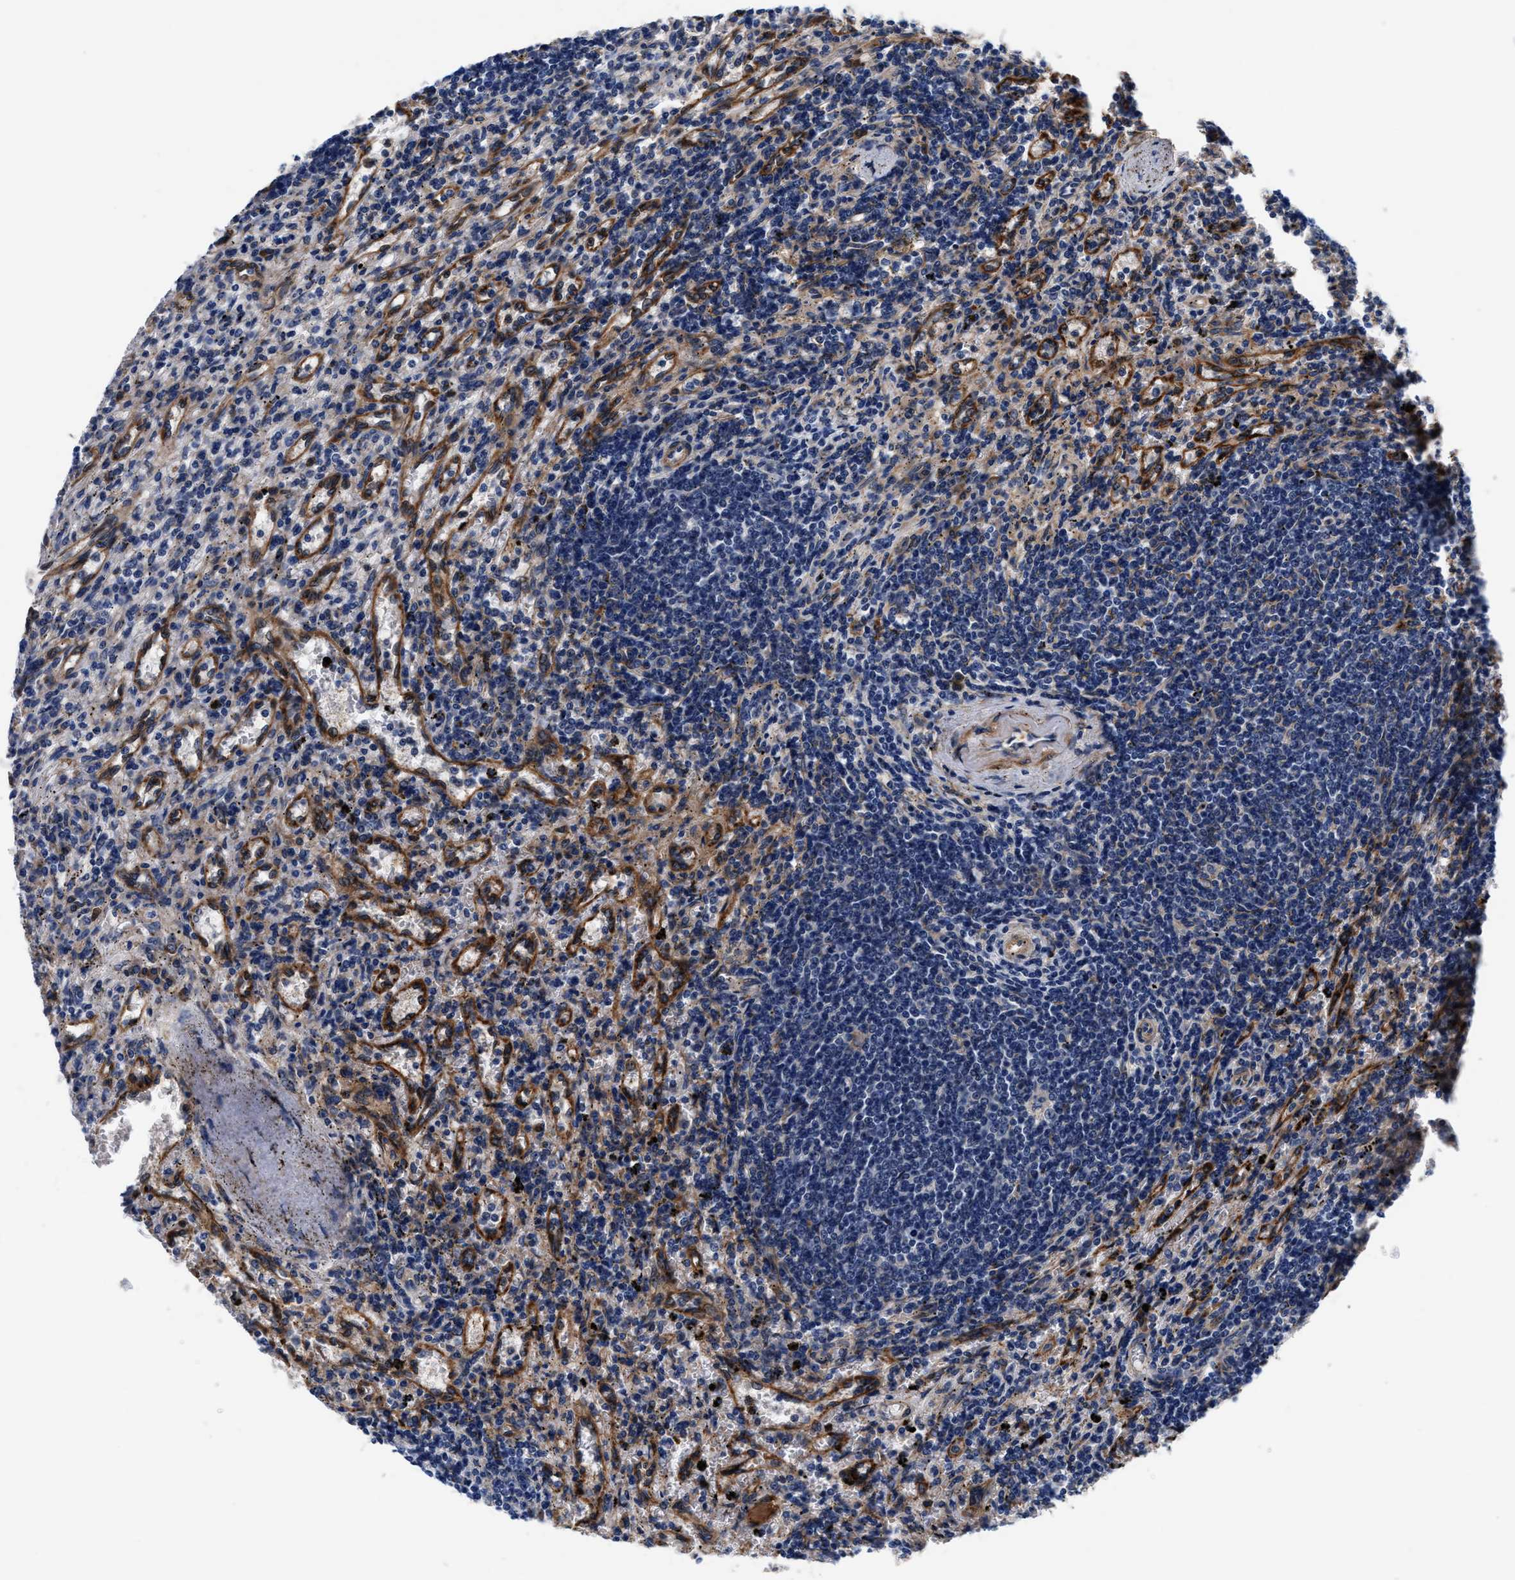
{"staining": {"intensity": "negative", "quantity": "none", "location": "none"}, "tissue": "lymphoma", "cell_type": "Tumor cells", "image_type": "cancer", "snomed": [{"axis": "morphology", "description": "Malignant lymphoma, non-Hodgkin's type, Low grade"}, {"axis": "topography", "description": "Spleen"}], "caption": "A histopathology image of human low-grade malignant lymphoma, non-Hodgkin's type is negative for staining in tumor cells.", "gene": "SLC12A2", "patient": {"sex": "male", "age": 76}}